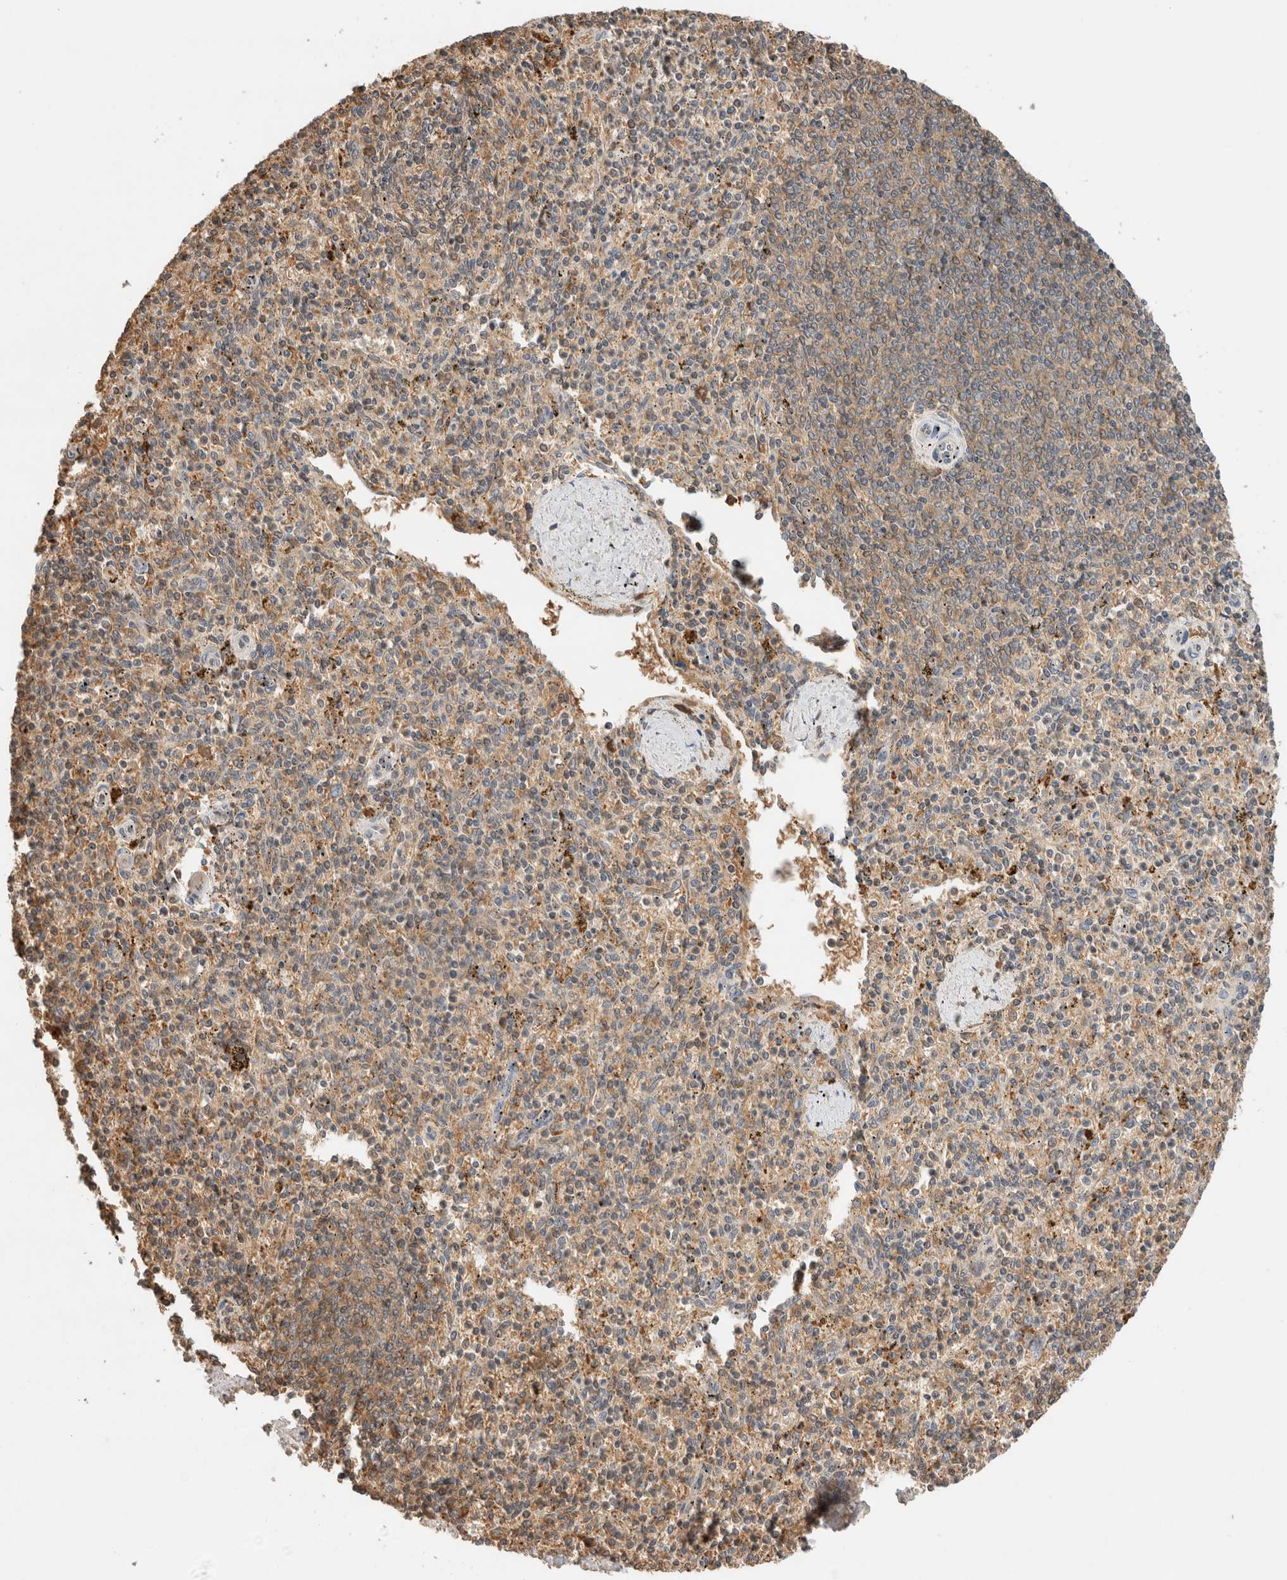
{"staining": {"intensity": "moderate", "quantity": "25%-75%", "location": "cytoplasmic/membranous"}, "tissue": "spleen", "cell_type": "Cells in red pulp", "image_type": "normal", "snomed": [{"axis": "morphology", "description": "Normal tissue, NOS"}, {"axis": "topography", "description": "Spleen"}], "caption": "Spleen stained with immunohistochemistry (IHC) reveals moderate cytoplasmic/membranous staining in about 25%-75% of cells in red pulp. (Brightfield microscopy of DAB IHC at high magnification).", "gene": "CA13", "patient": {"sex": "male", "age": 72}}